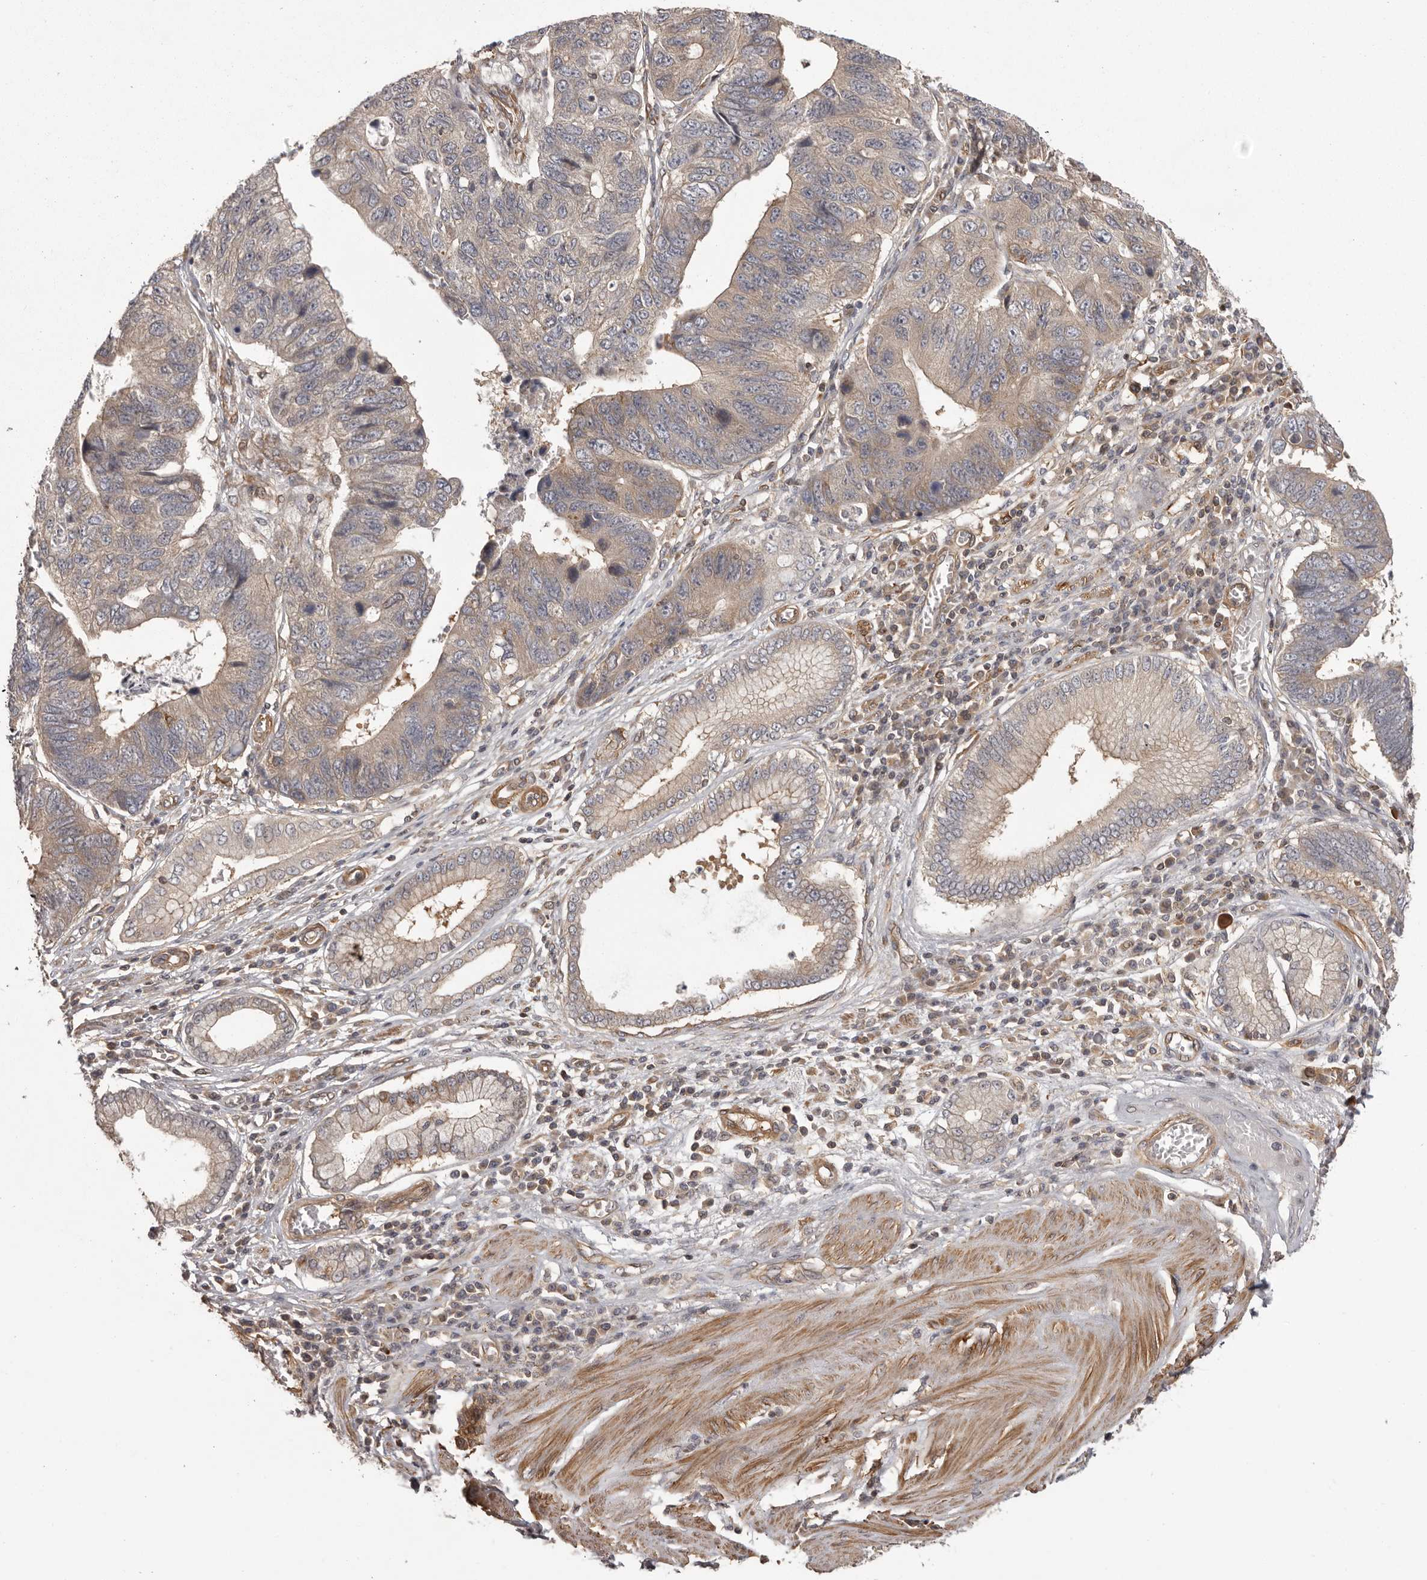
{"staining": {"intensity": "weak", "quantity": "<25%", "location": "cytoplasmic/membranous"}, "tissue": "stomach cancer", "cell_type": "Tumor cells", "image_type": "cancer", "snomed": [{"axis": "morphology", "description": "Adenocarcinoma, NOS"}, {"axis": "topography", "description": "Stomach"}], "caption": "There is no significant staining in tumor cells of stomach adenocarcinoma.", "gene": "NFKBIA", "patient": {"sex": "male", "age": 59}}